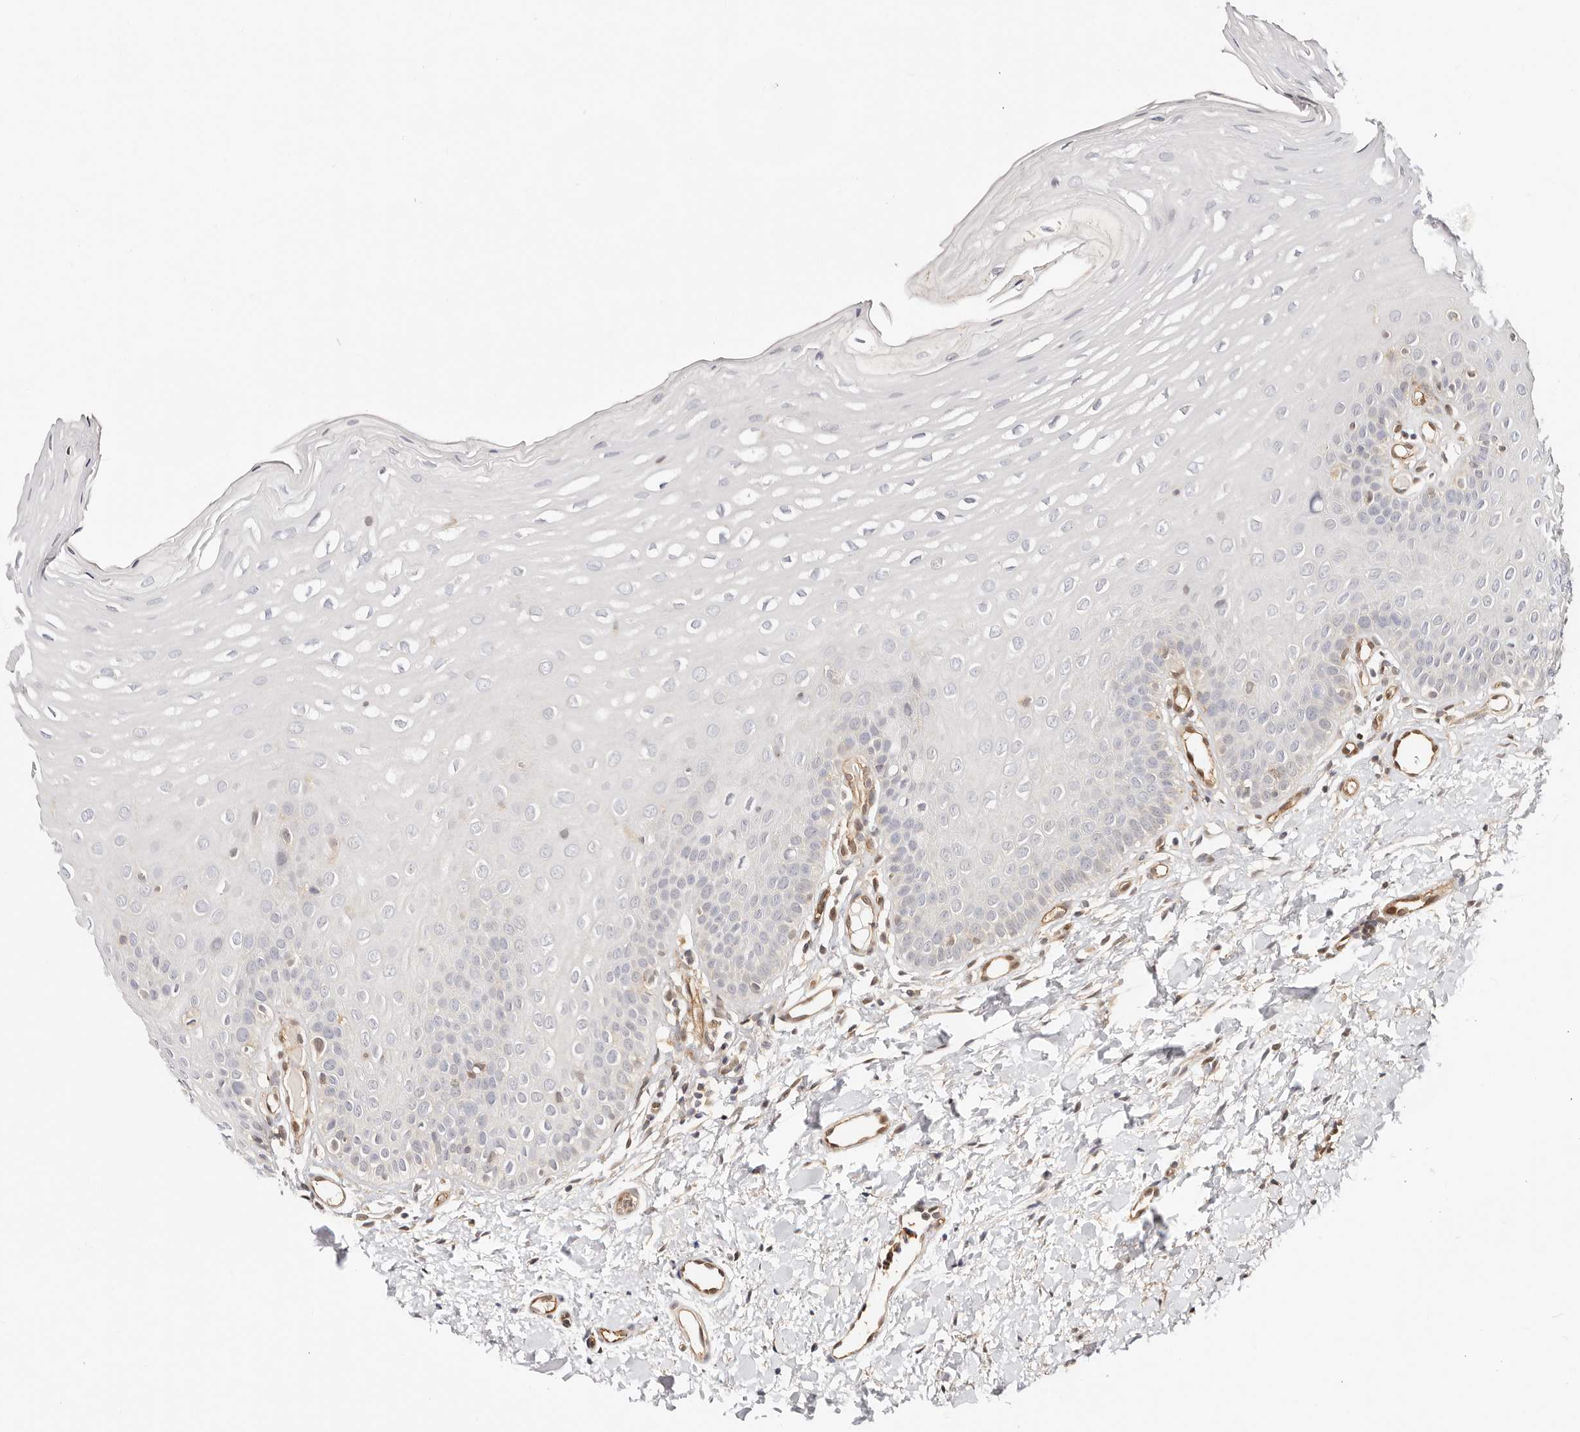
{"staining": {"intensity": "negative", "quantity": "none", "location": "none"}, "tissue": "oral mucosa", "cell_type": "Squamous epithelial cells", "image_type": "normal", "snomed": [{"axis": "morphology", "description": "Normal tissue, NOS"}, {"axis": "topography", "description": "Oral tissue"}], "caption": "Immunohistochemistry (IHC) histopathology image of normal oral mucosa: oral mucosa stained with DAB (3,3'-diaminobenzidine) displays no significant protein staining in squamous epithelial cells. (DAB (3,3'-diaminobenzidine) immunohistochemistry, high magnification).", "gene": "STAT5A", "patient": {"sex": "female", "age": 39}}